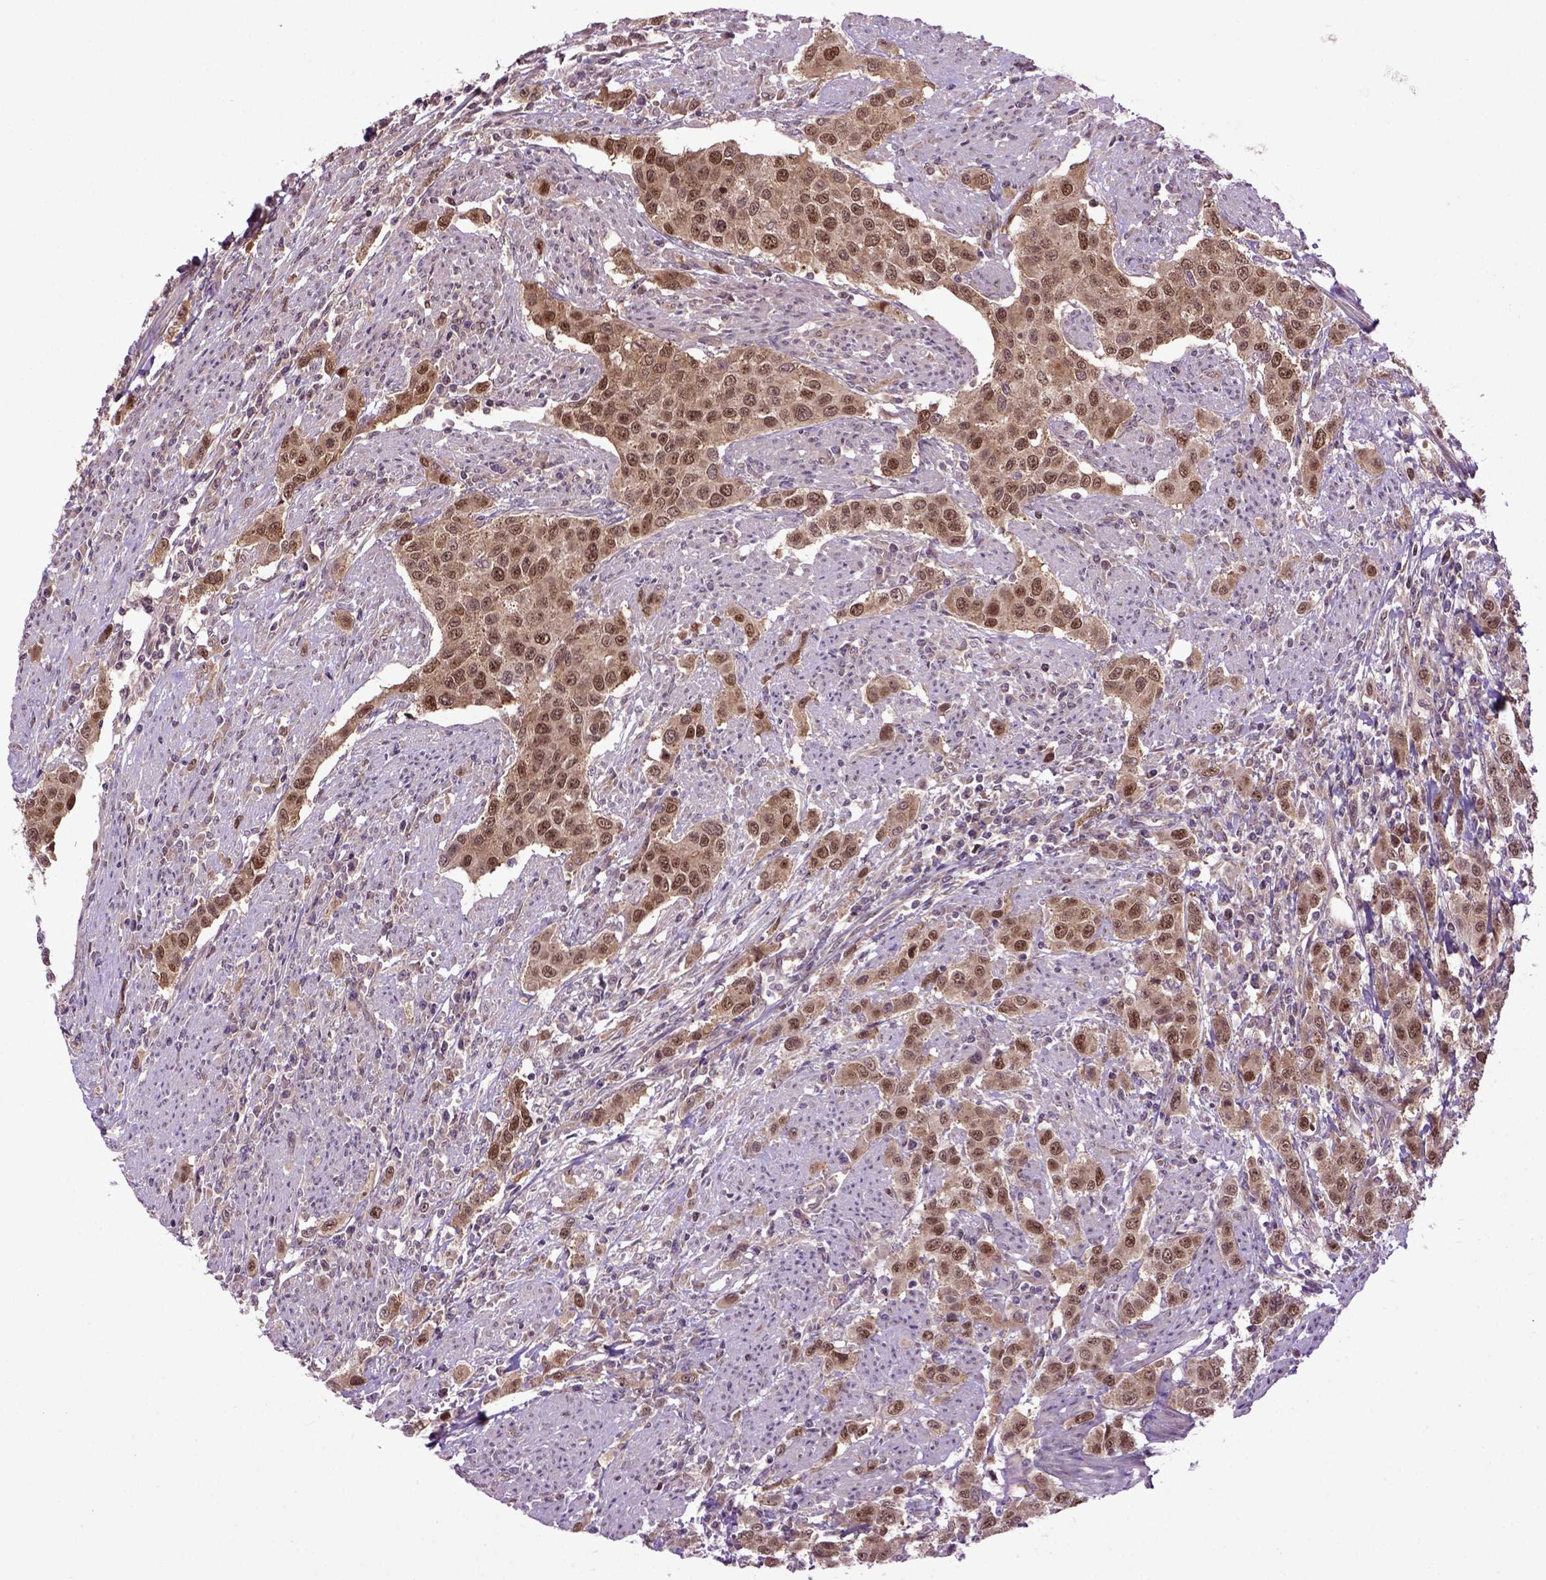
{"staining": {"intensity": "moderate", "quantity": ">75%", "location": "cytoplasmic/membranous,nuclear"}, "tissue": "urothelial cancer", "cell_type": "Tumor cells", "image_type": "cancer", "snomed": [{"axis": "morphology", "description": "Urothelial carcinoma, High grade"}, {"axis": "topography", "description": "Urinary bladder"}], "caption": "This is a histology image of immunohistochemistry (IHC) staining of urothelial cancer, which shows moderate expression in the cytoplasmic/membranous and nuclear of tumor cells.", "gene": "WDR48", "patient": {"sex": "female", "age": 58}}